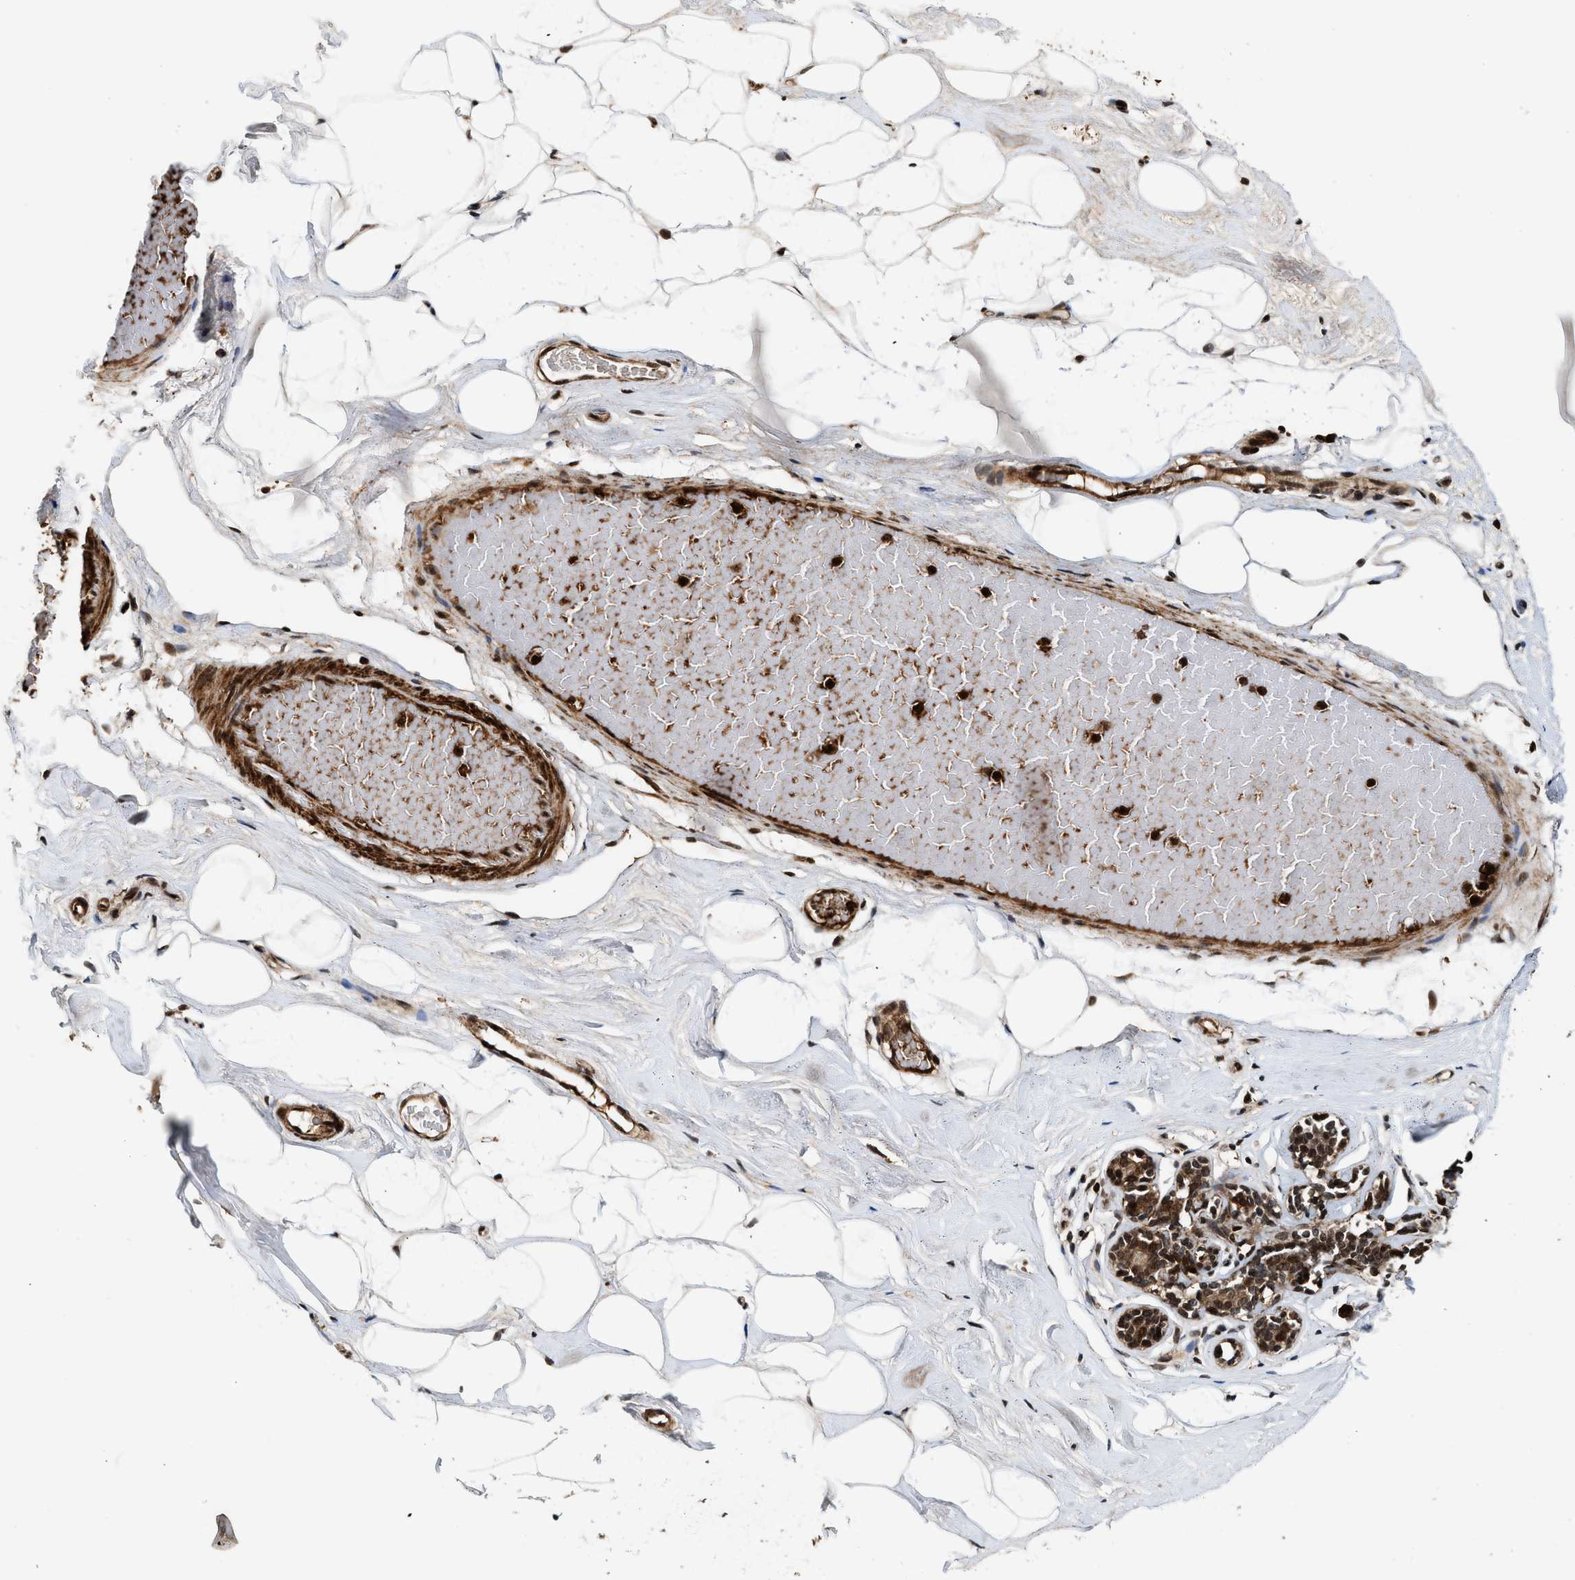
{"staining": {"intensity": "moderate", "quantity": ">75%", "location": "nuclear"}, "tissue": "breast", "cell_type": "Adipocytes", "image_type": "normal", "snomed": [{"axis": "morphology", "description": "Normal tissue, NOS"}, {"axis": "topography", "description": "Breast"}], "caption": "An image of breast stained for a protein shows moderate nuclear brown staining in adipocytes. The staining was performed using DAB (3,3'-diaminobenzidine), with brown indicating positive protein expression. Nuclei are stained blue with hematoxylin.", "gene": "MDM2", "patient": {"sex": "female", "age": 75}}